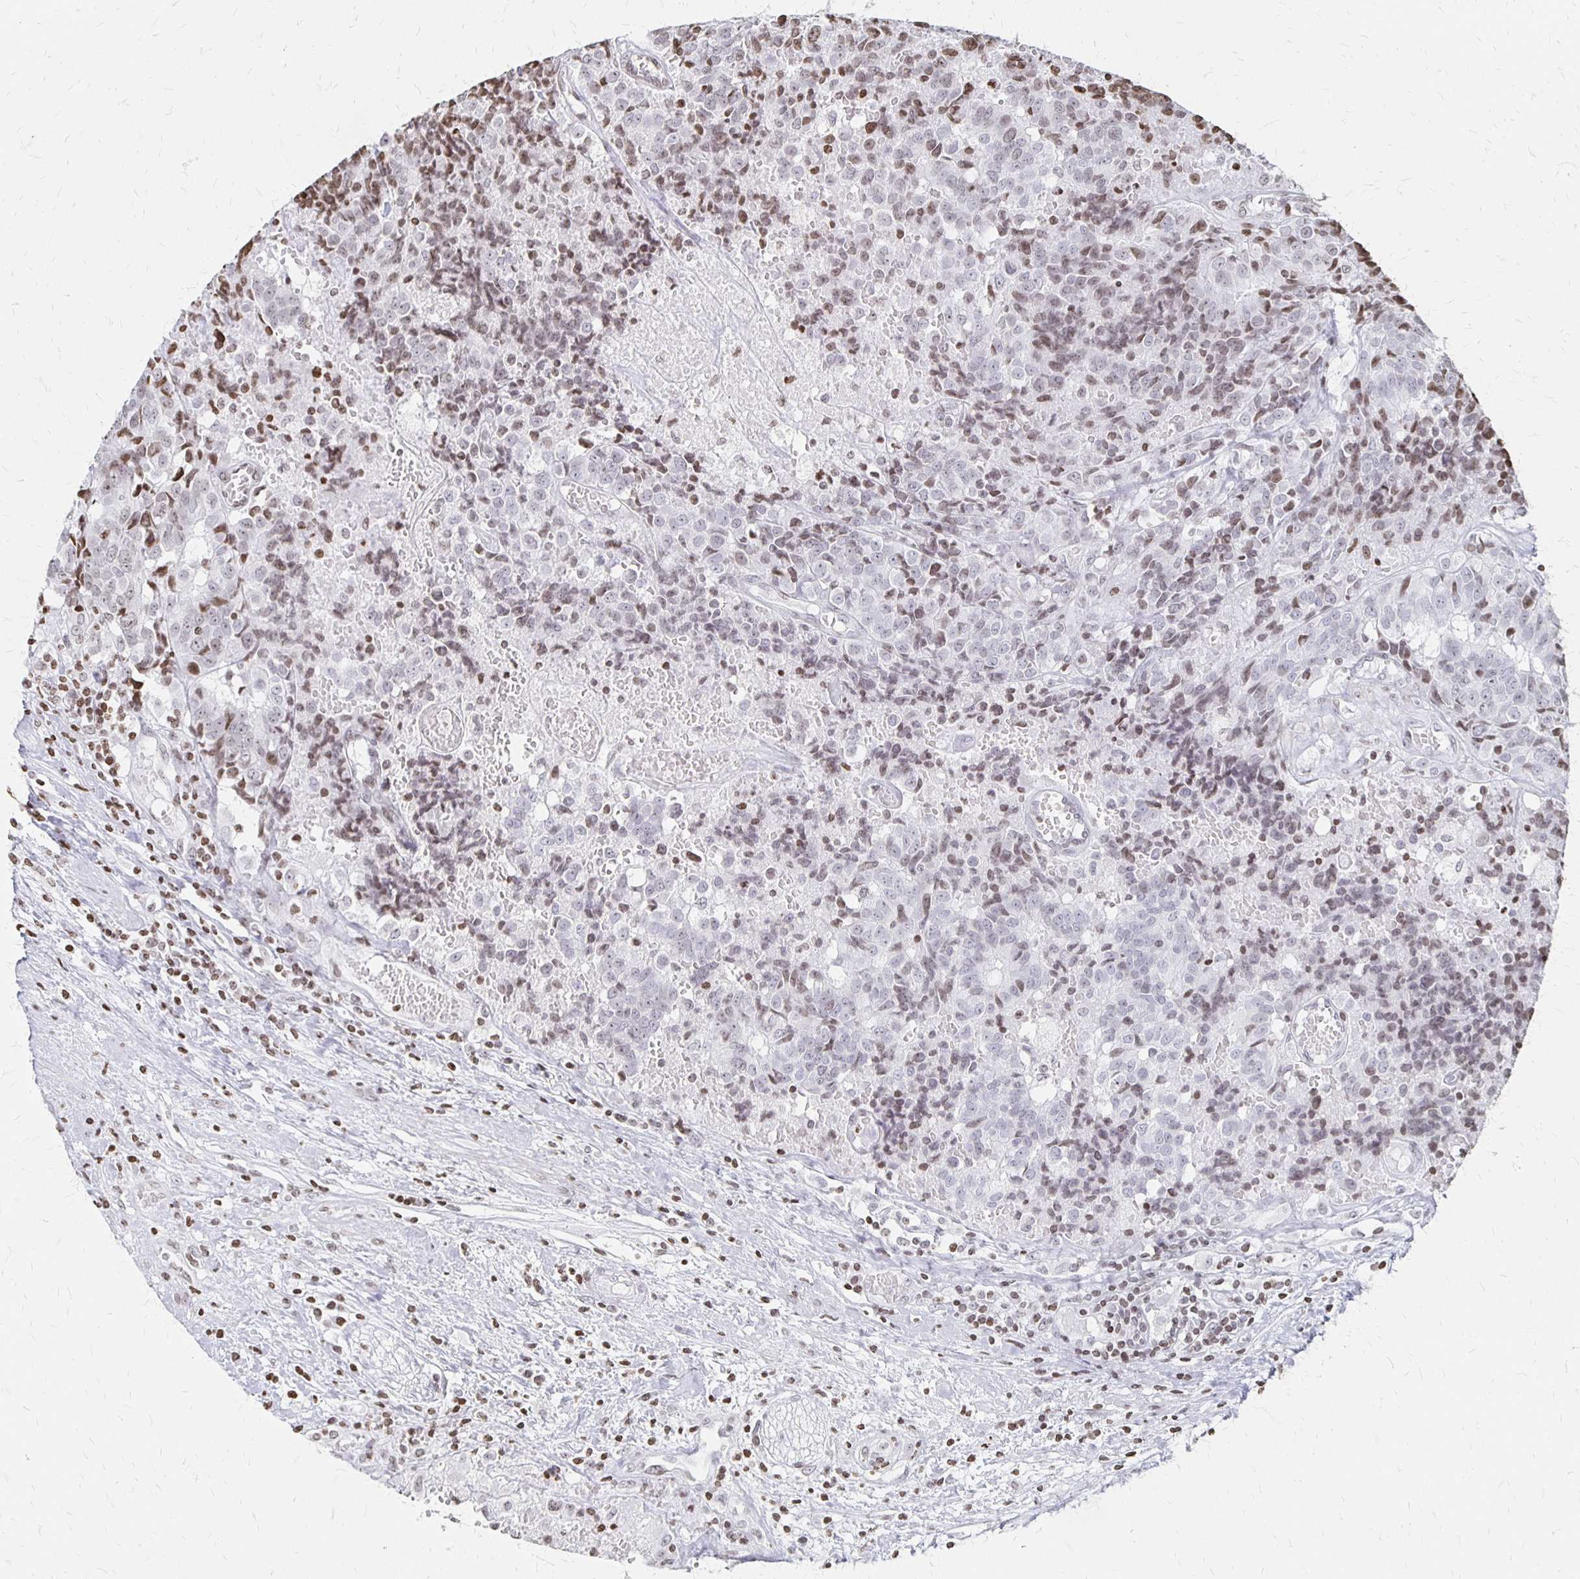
{"staining": {"intensity": "weak", "quantity": "25%-75%", "location": "nuclear"}, "tissue": "prostate cancer", "cell_type": "Tumor cells", "image_type": "cancer", "snomed": [{"axis": "morphology", "description": "Adenocarcinoma, High grade"}, {"axis": "topography", "description": "Prostate and seminal vesicle, NOS"}], "caption": "Prostate adenocarcinoma (high-grade) stained for a protein shows weak nuclear positivity in tumor cells. The staining was performed using DAB, with brown indicating positive protein expression. Nuclei are stained blue with hematoxylin.", "gene": "ZNF280C", "patient": {"sex": "male", "age": 60}}